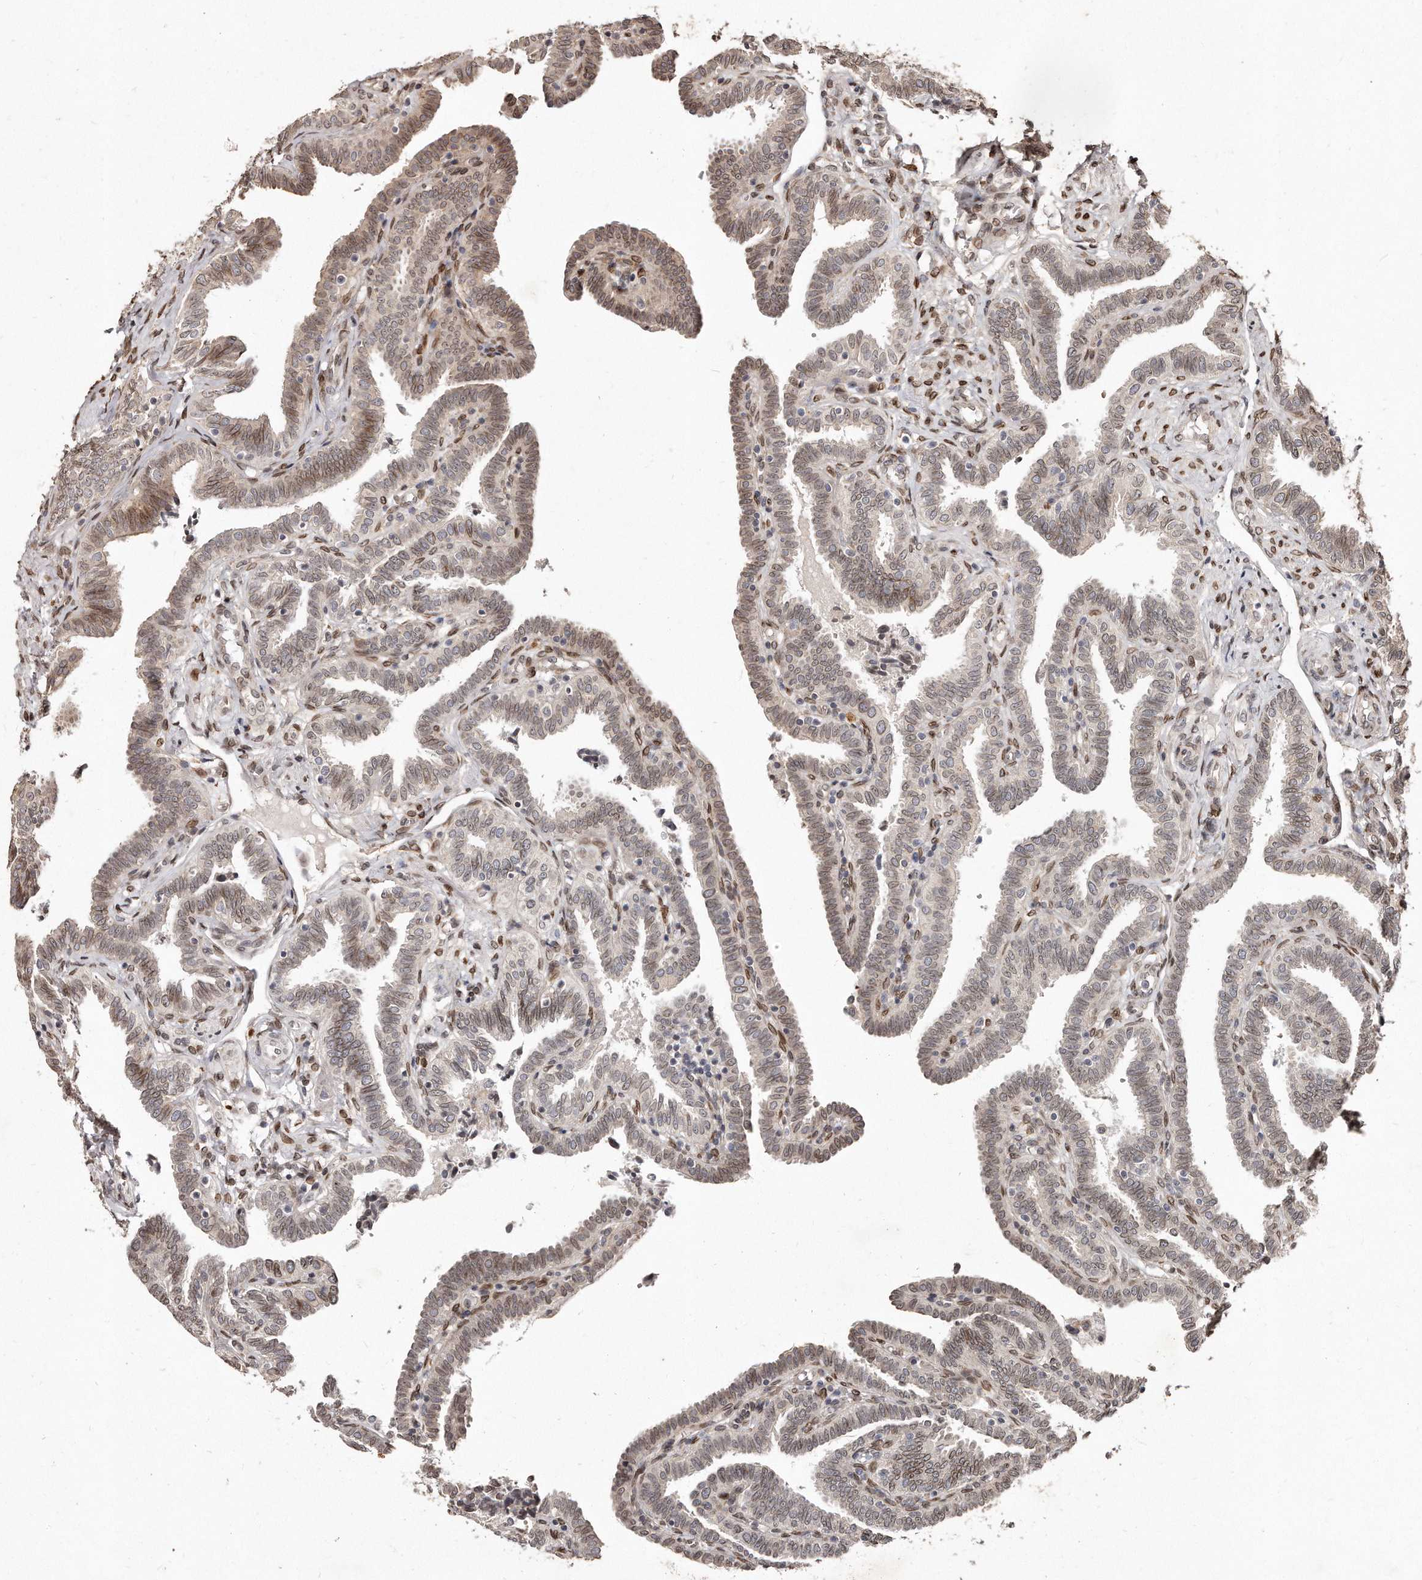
{"staining": {"intensity": "weak", "quantity": ">75%", "location": "nuclear"}, "tissue": "fallopian tube", "cell_type": "Glandular cells", "image_type": "normal", "snomed": [{"axis": "morphology", "description": "Normal tissue, NOS"}, {"axis": "topography", "description": "Fallopian tube"}], "caption": "Immunohistochemistry (IHC) staining of unremarkable fallopian tube, which demonstrates low levels of weak nuclear expression in approximately >75% of glandular cells indicating weak nuclear protein expression. The staining was performed using DAB (3,3'-diaminobenzidine) (brown) for protein detection and nuclei were counterstained in hematoxylin (blue).", "gene": "HASPIN", "patient": {"sex": "female", "age": 39}}